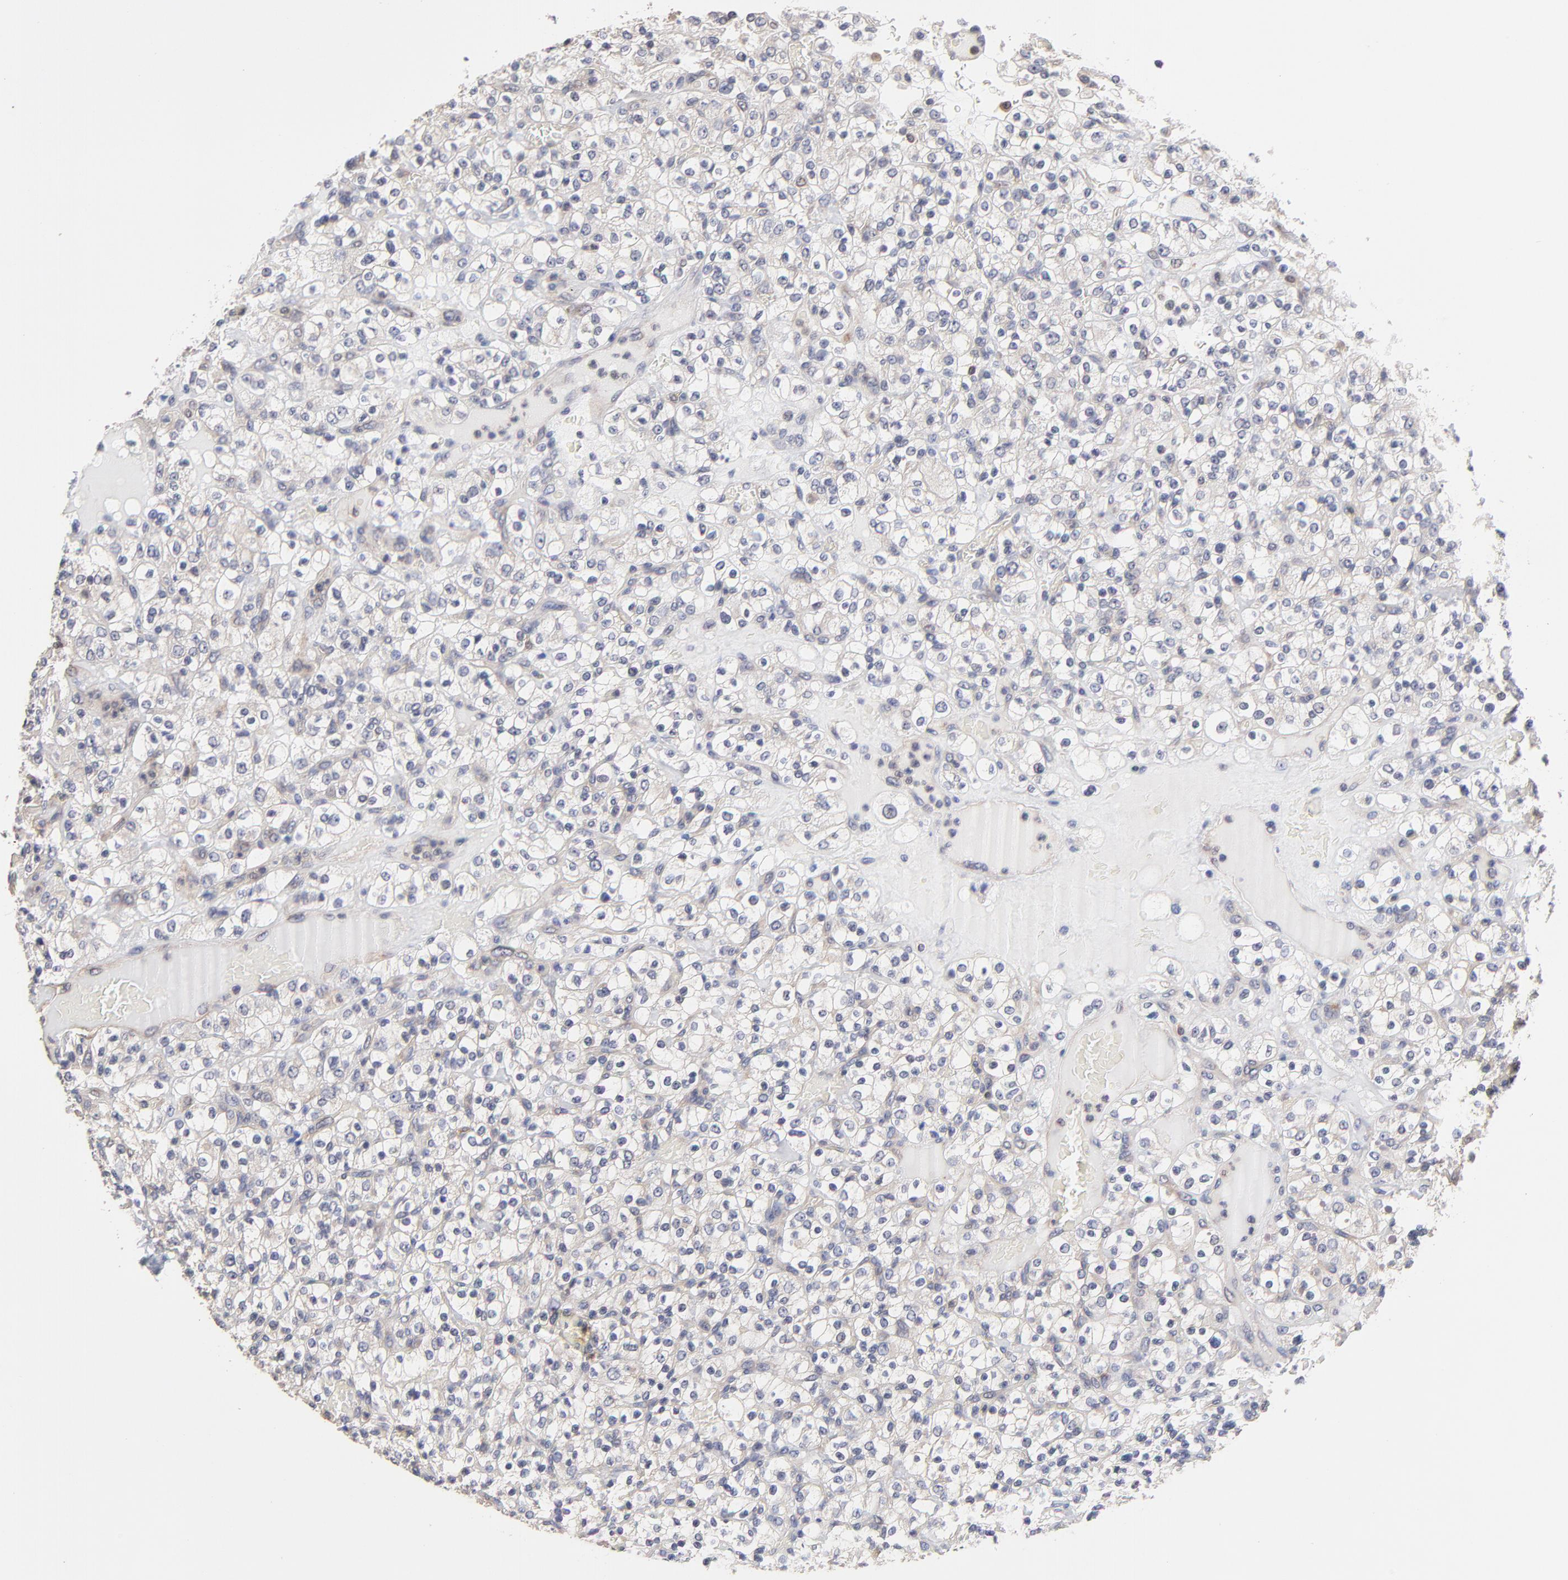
{"staining": {"intensity": "weak", "quantity": "25%-75%", "location": "cytoplasmic/membranous"}, "tissue": "renal cancer", "cell_type": "Tumor cells", "image_type": "cancer", "snomed": [{"axis": "morphology", "description": "Normal tissue, NOS"}, {"axis": "morphology", "description": "Adenocarcinoma, NOS"}, {"axis": "topography", "description": "Kidney"}], "caption": "Tumor cells display weak cytoplasmic/membranous staining in approximately 25%-75% of cells in renal adenocarcinoma.", "gene": "PCMT1", "patient": {"sex": "female", "age": 72}}